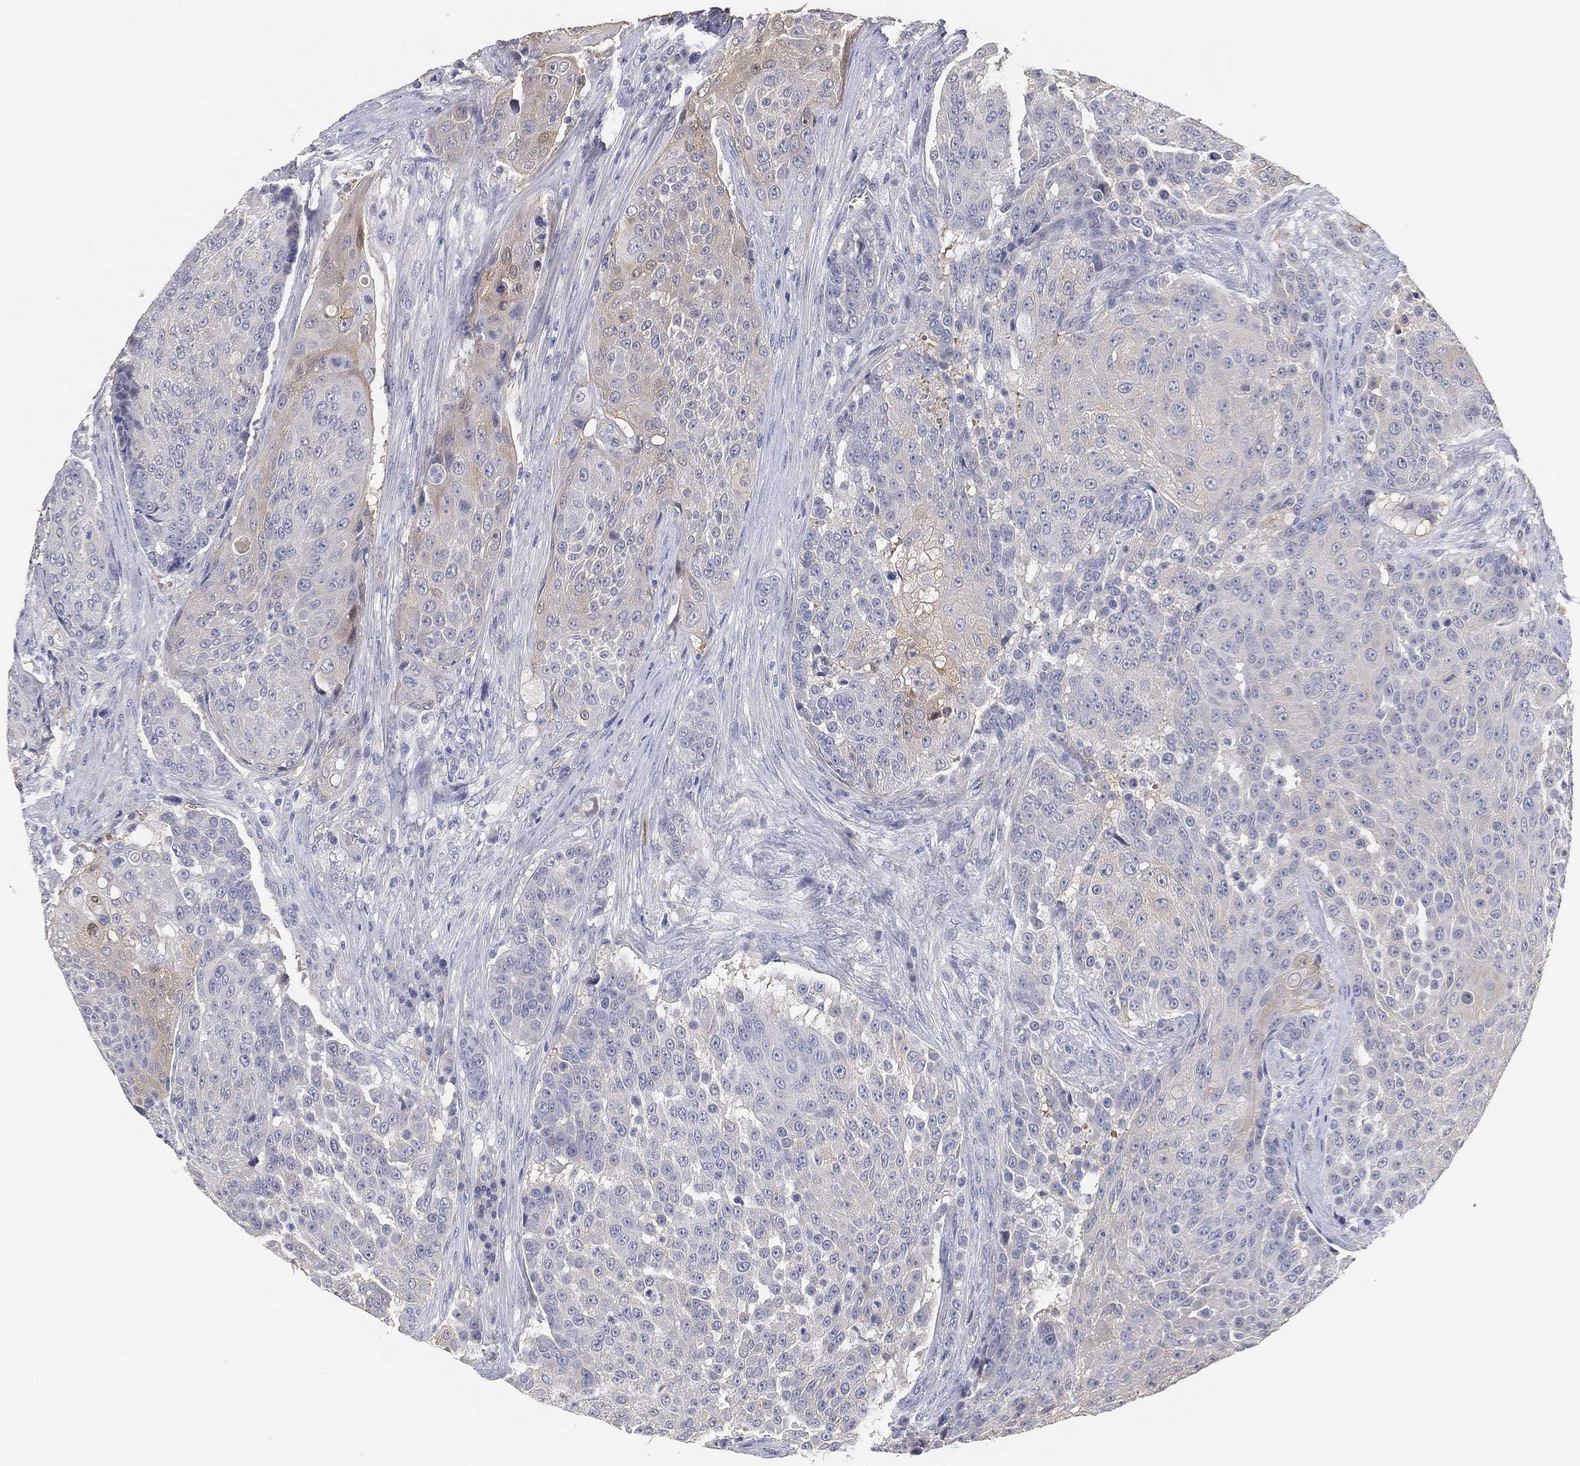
{"staining": {"intensity": "weak", "quantity": "<25%", "location": "cytoplasmic/membranous"}, "tissue": "urothelial cancer", "cell_type": "Tumor cells", "image_type": "cancer", "snomed": [{"axis": "morphology", "description": "Urothelial carcinoma, High grade"}, {"axis": "topography", "description": "Urinary bladder"}], "caption": "An immunohistochemistry histopathology image of urothelial carcinoma (high-grade) is shown. There is no staining in tumor cells of urothelial carcinoma (high-grade).", "gene": "GPR61", "patient": {"sex": "female", "age": 63}}